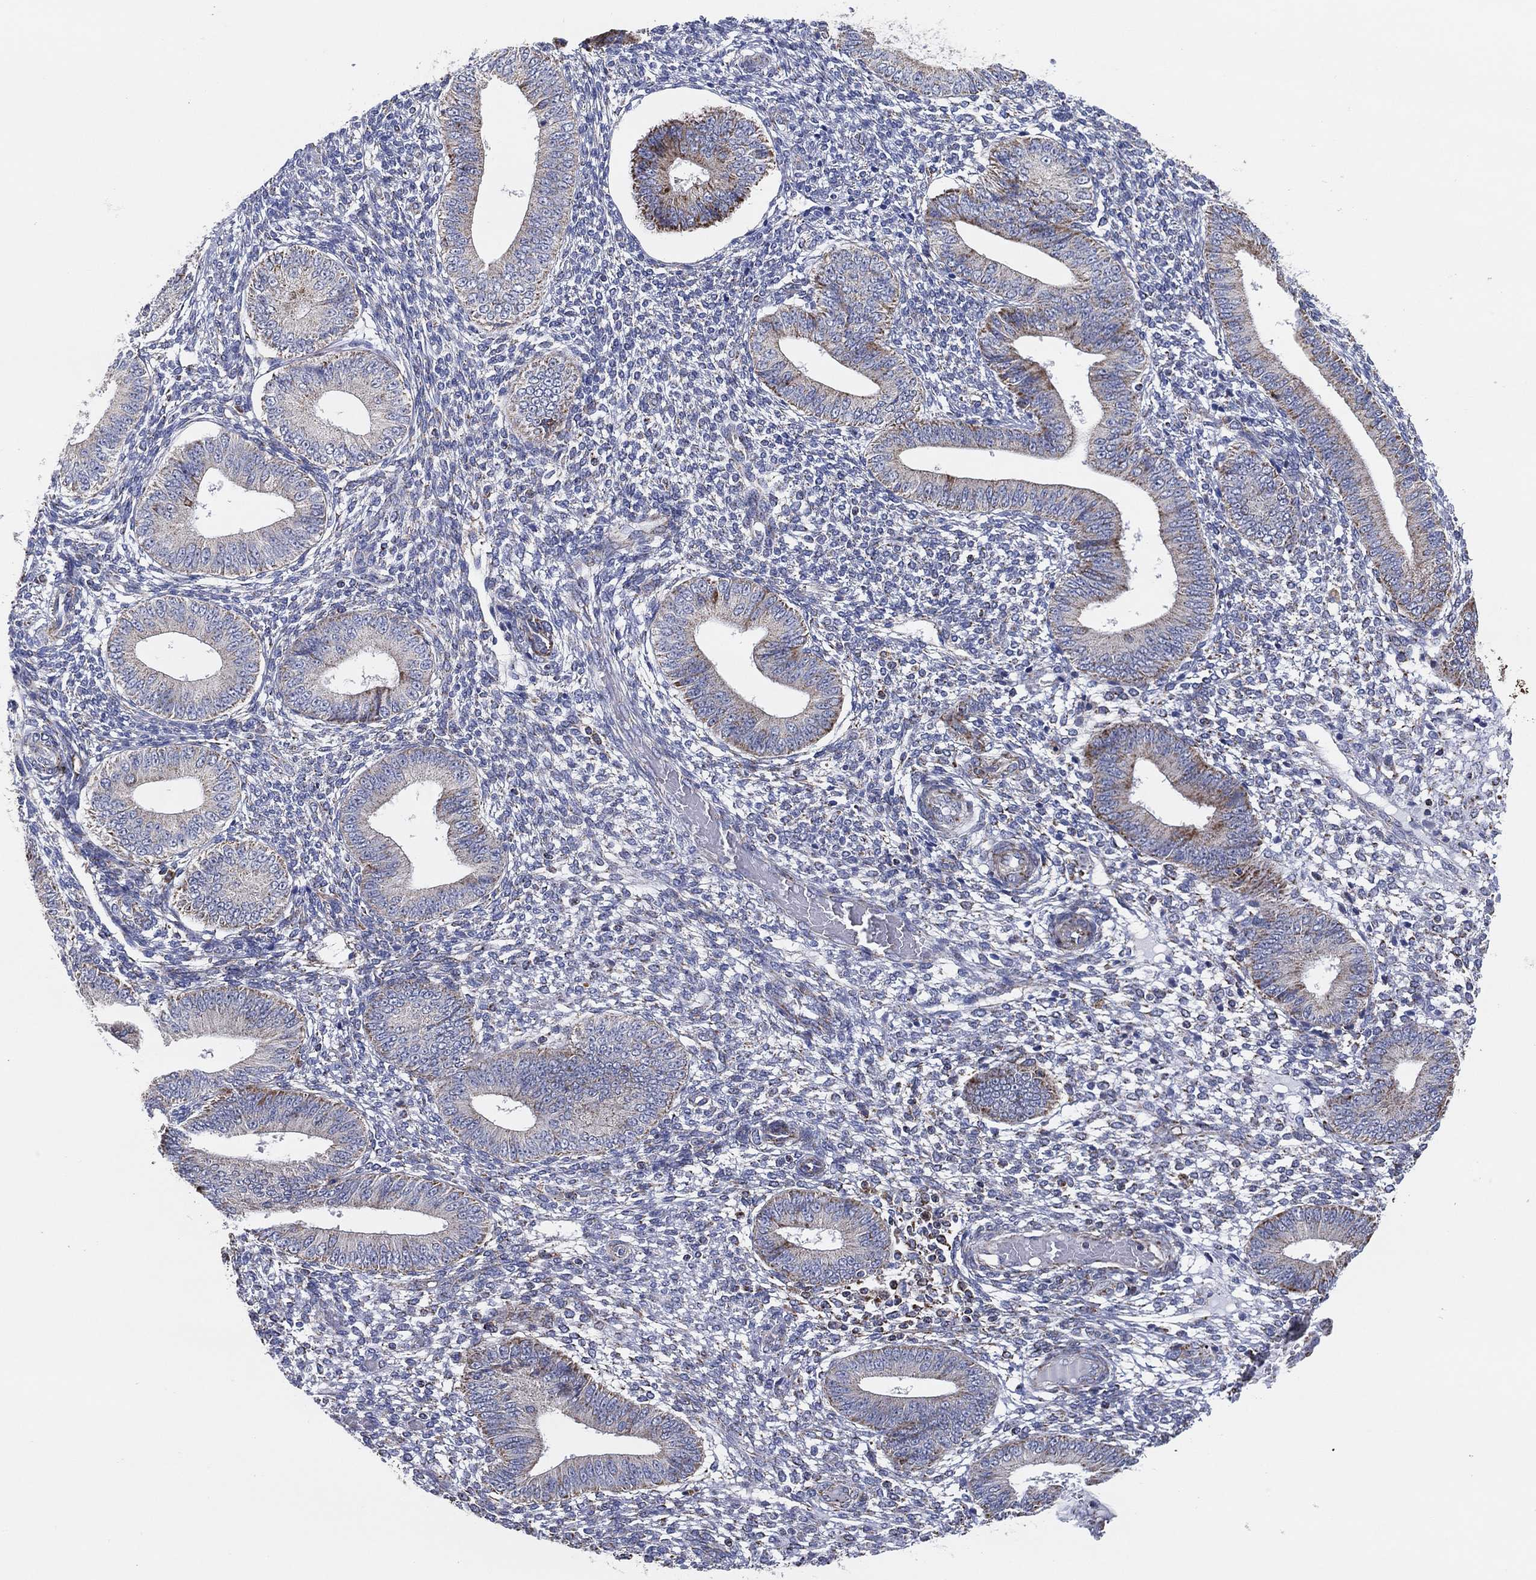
{"staining": {"intensity": "negative", "quantity": "none", "location": "none"}, "tissue": "endometrium", "cell_type": "Cells in endometrial stroma", "image_type": "normal", "snomed": [{"axis": "morphology", "description": "Normal tissue, NOS"}, {"axis": "topography", "description": "Endometrium"}], "caption": "A photomicrograph of human endometrium is negative for staining in cells in endometrial stroma. (Stains: DAB immunohistochemistry (IHC) with hematoxylin counter stain, Microscopy: brightfield microscopy at high magnification).", "gene": "GCAT", "patient": {"sex": "female", "age": 42}}